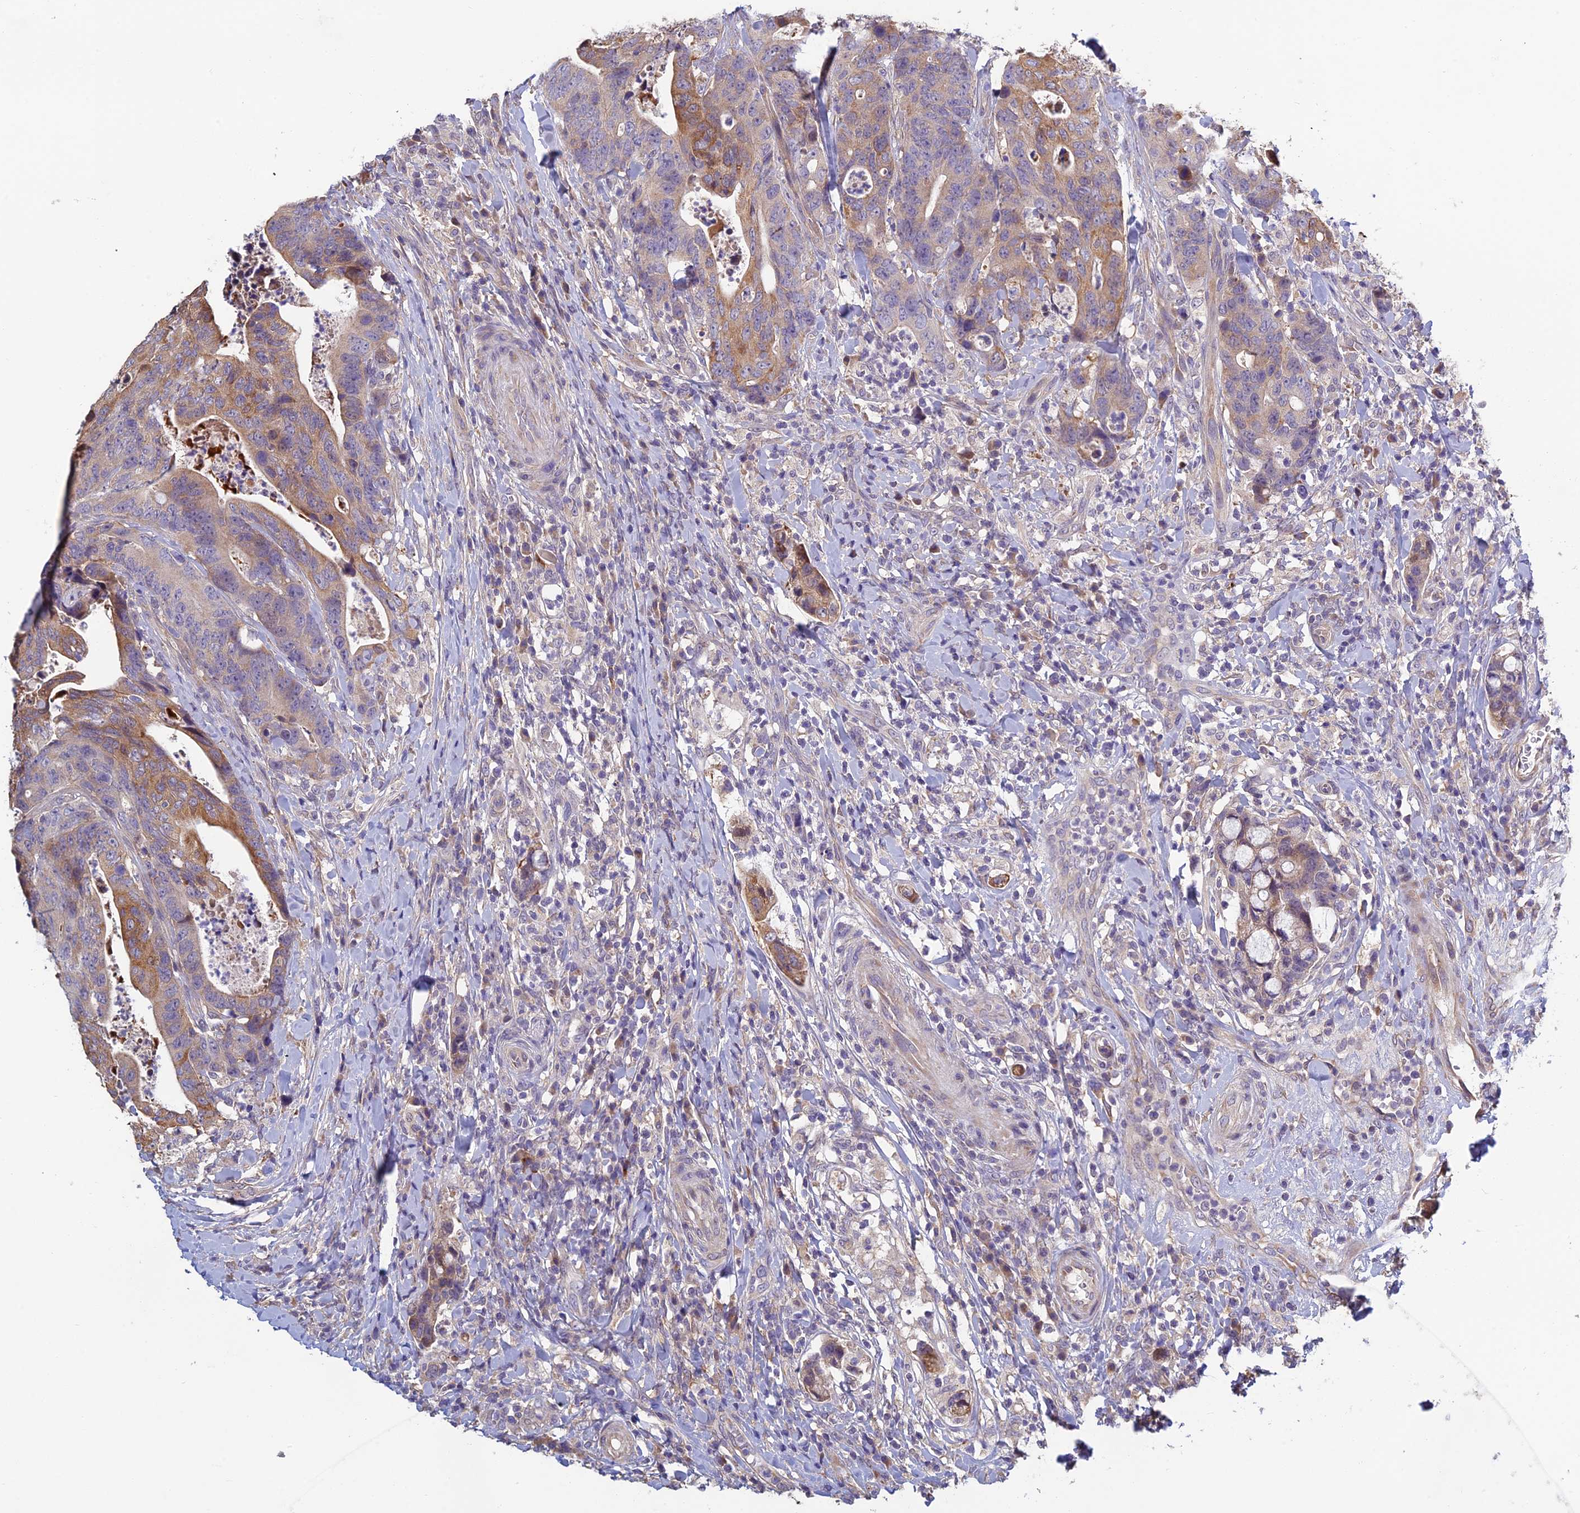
{"staining": {"intensity": "weak", "quantity": "25%-75%", "location": "cytoplasmic/membranous"}, "tissue": "colorectal cancer", "cell_type": "Tumor cells", "image_type": "cancer", "snomed": [{"axis": "morphology", "description": "Adenocarcinoma, NOS"}, {"axis": "topography", "description": "Colon"}], "caption": "Immunohistochemistry (IHC) of human adenocarcinoma (colorectal) exhibits low levels of weak cytoplasmic/membranous staining in about 25%-75% of tumor cells. (Brightfield microscopy of DAB IHC at high magnification).", "gene": "HECA", "patient": {"sex": "female", "age": 82}}